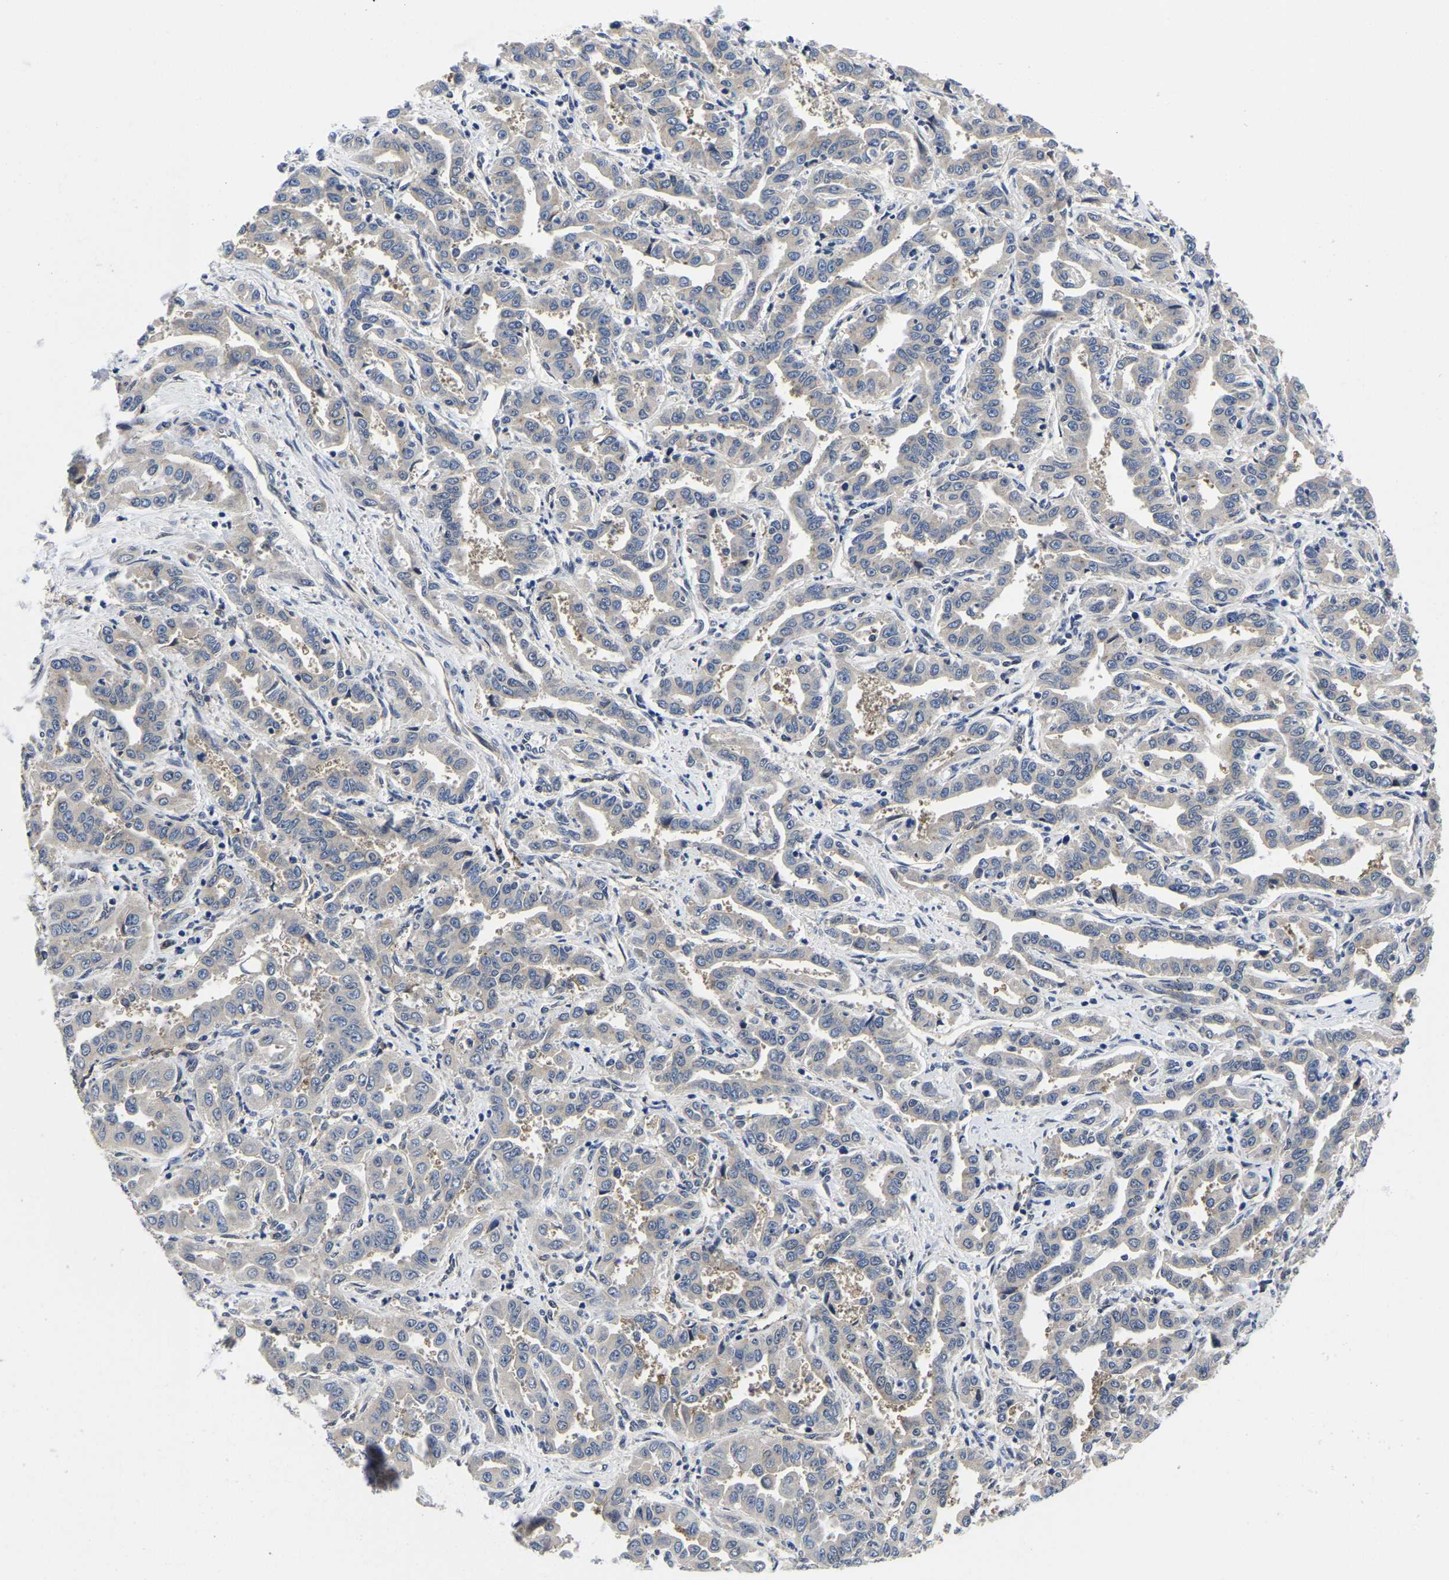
{"staining": {"intensity": "negative", "quantity": "none", "location": "none"}, "tissue": "liver cancer", "cell_type": "Tumor cells", "image_type": "cancer", "snomed": [{"axis": "morphology", "description": "Cholangiocarcinoma"}, {"axis": "topography", "description": "Liver"}], "caption": "The immunohistochemistry (IHC) photomicrograph has no significant staining in tumor cells of cholangiocarcinoma (liver) tissue.", "gene": "MCOLN2", "patient": {"sex": "male", "age": 59}}